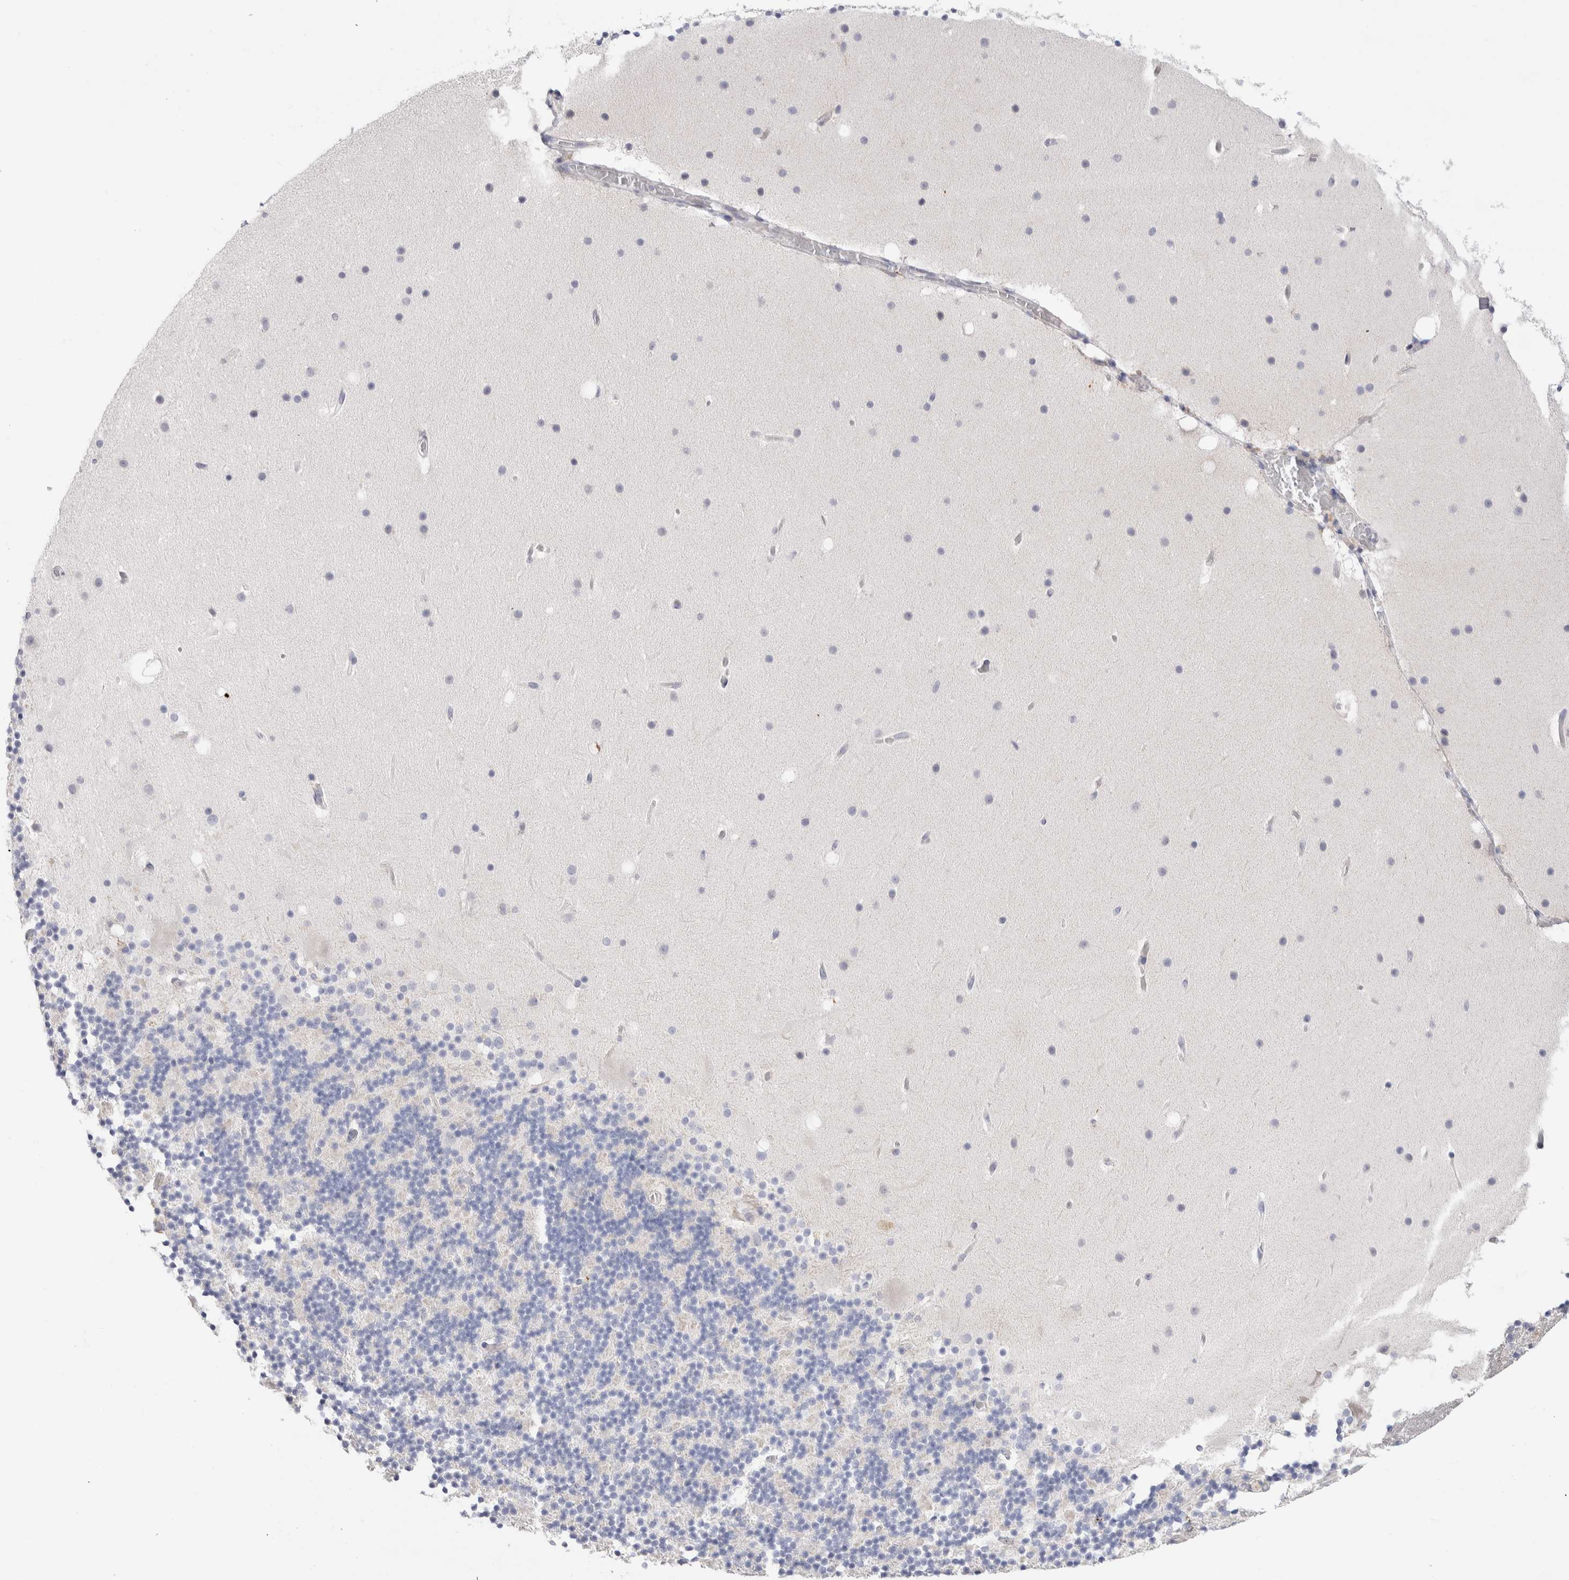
{"staining": {"intensity": "negative", "quantity": "none", "location": "none"}, "tissue": "cerebellum", "cell_type": "Cells in granular layer", "image_type": "normal", "snomed": [{"axis": "morphology", "description": "Normal tissue, NOS"}, {"axis": "topography", "description": "Cerebellum"}], "caption": "Immunohistochemistry (IHC) of benign human cerebellum demonstrates no staining in cells in granular layer.", "gene": "SPINK2", "patient": {"sex": "male", "age": 57}}